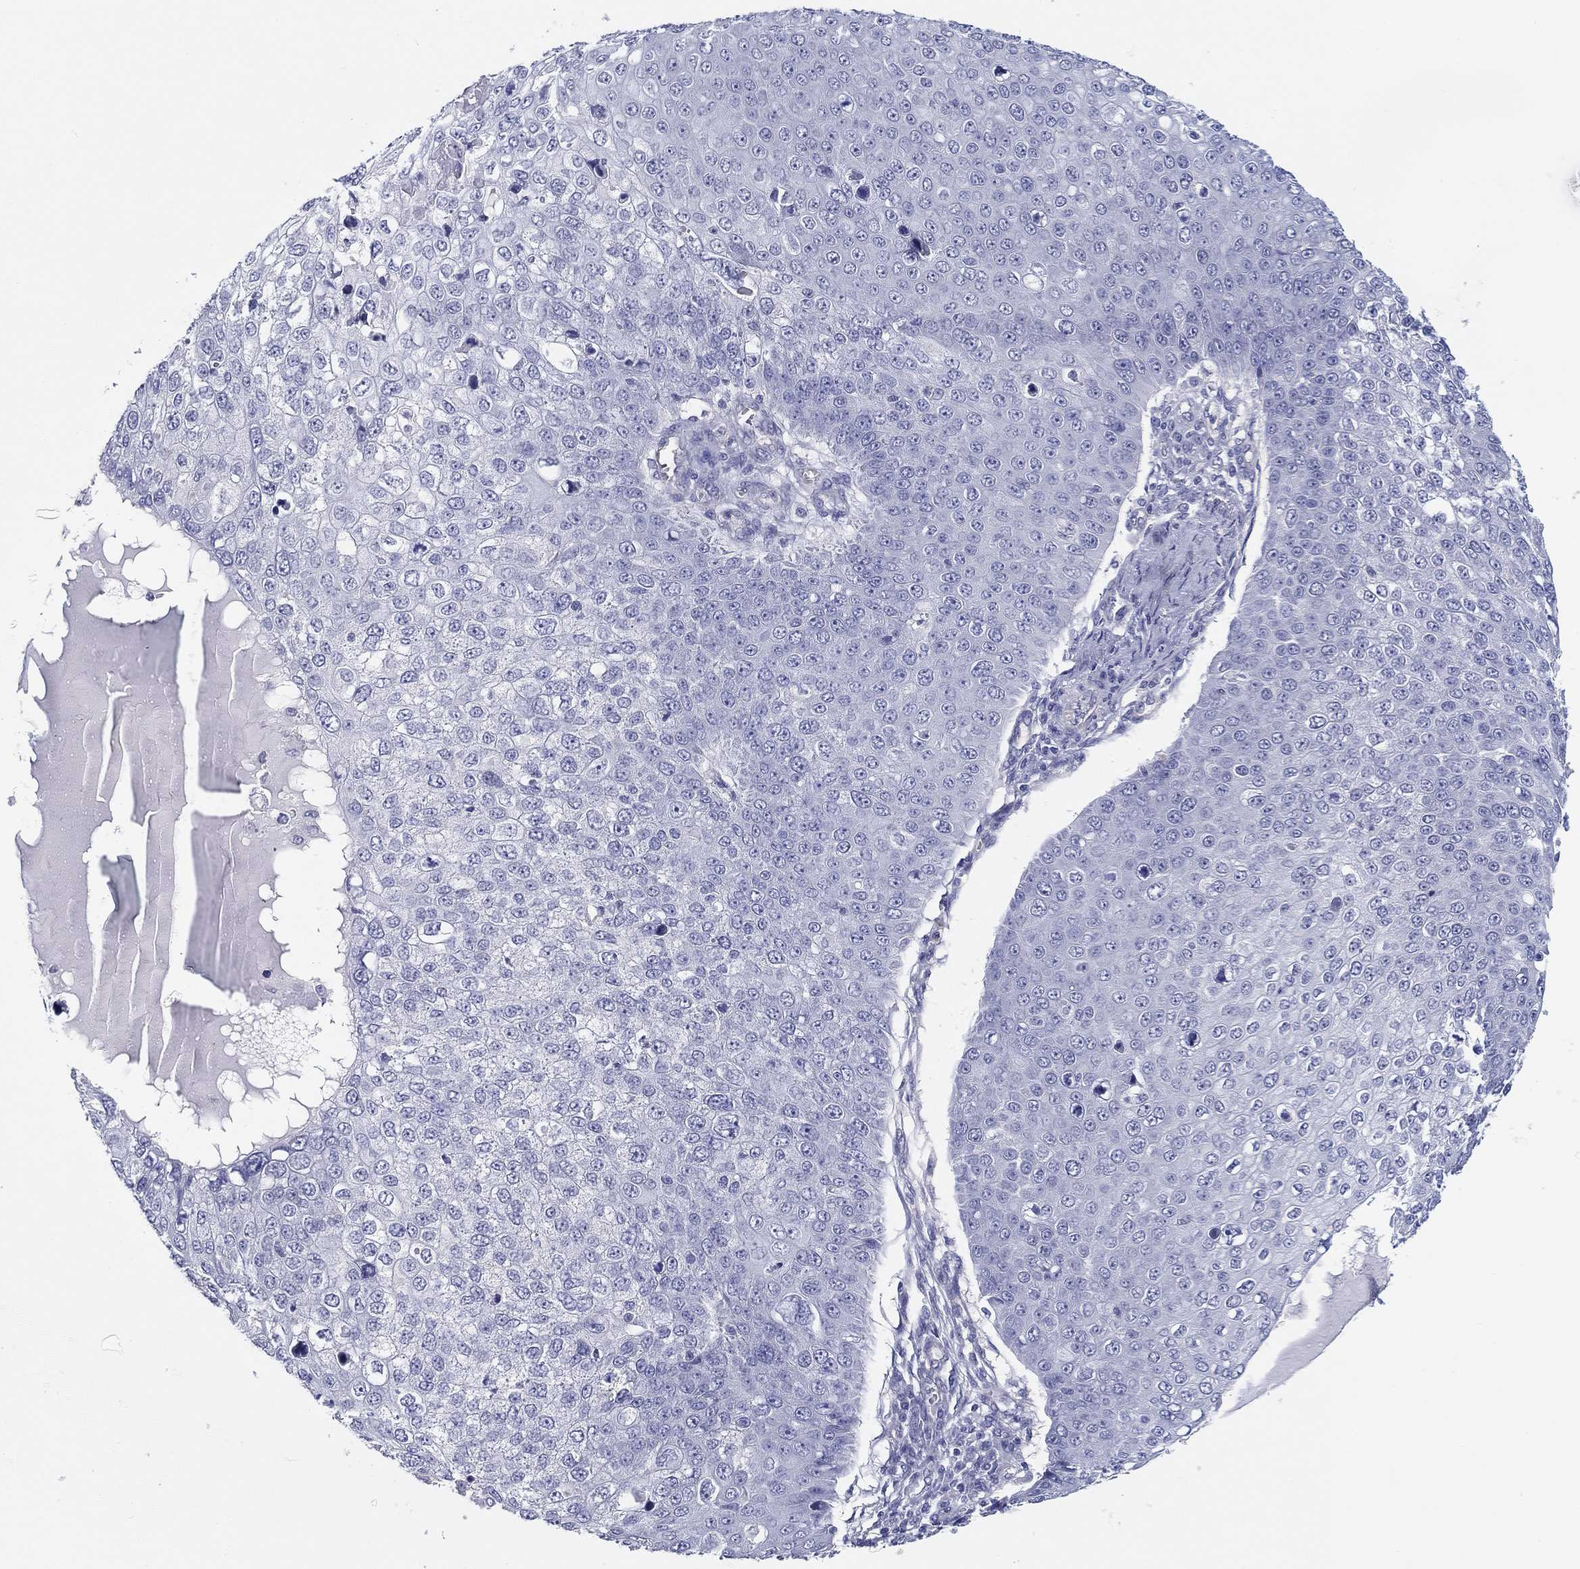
{"staining": {"intensity": "negative", "quantity": "none", "location": "none"}, "tissue": "skin cancer", "cell_type": "Tumor cells", "image_type": "cancer", "snomed": [{"axis": "morphology", "description": "Squamous cell carcinoma, NOS"}, {"axis": "topography", "description": "Skin"}], "caption": "Tumor cells show no significant staining in skin squamous cell carcinoma.", "gene": "CRYGD", "patient": {"sex": "male", "age": 71}}